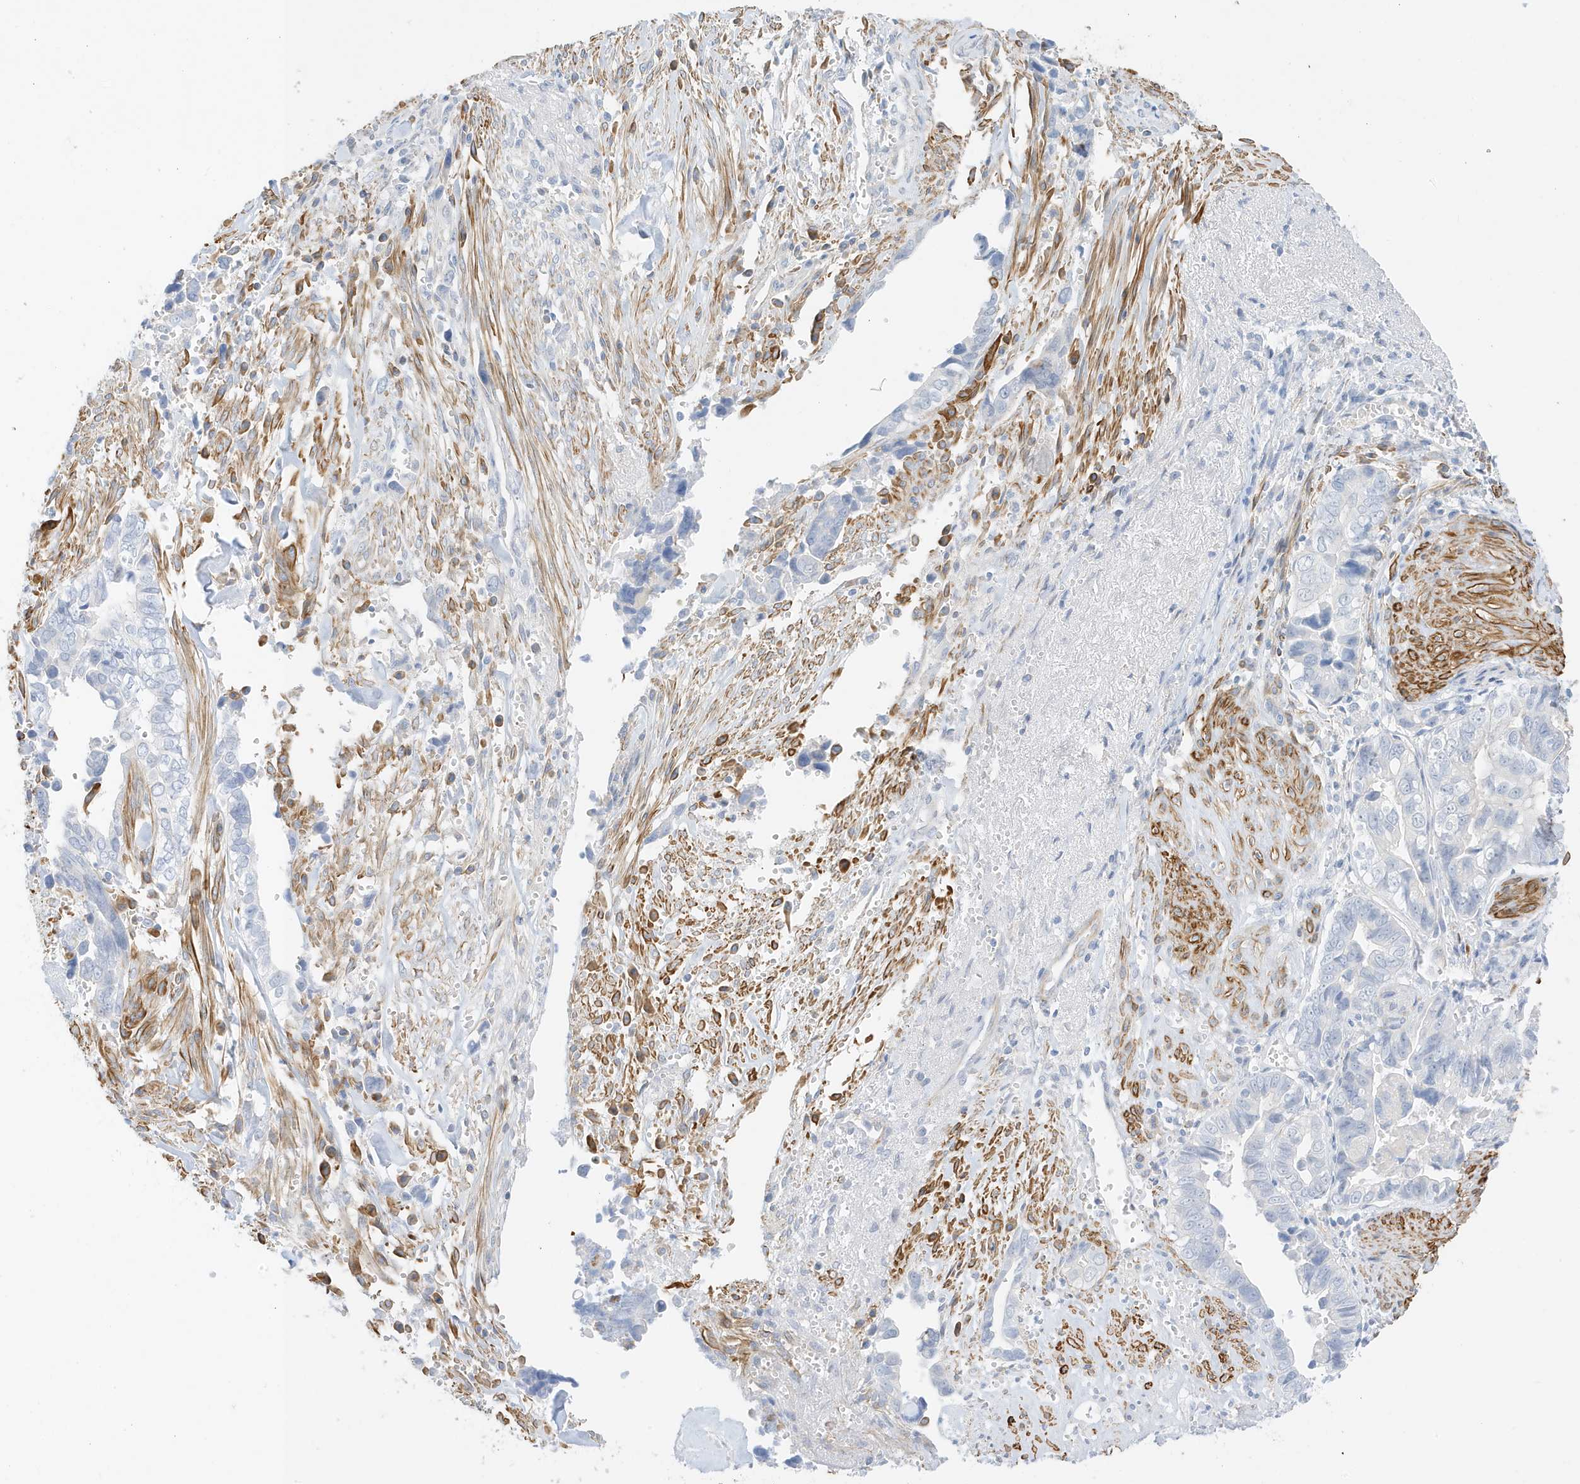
{"staining": {"intensity": "negative", "quantity": "none", "location": "none"}, "tissue": "liver cancer", "cell_type": "Tumor cells", "image_type": "cancer", "snomed": [{"axis": "morphology", "description": "Cholangiocarcinoma"}, {"axis": "topography", "description": "Liver"}], "caption": "There is no significant positivity in tumor cells of liver cancer (cholangiocarcinoma).", "gene": "SLC22A13", "patient": {"sex": "female", "age": 79}}